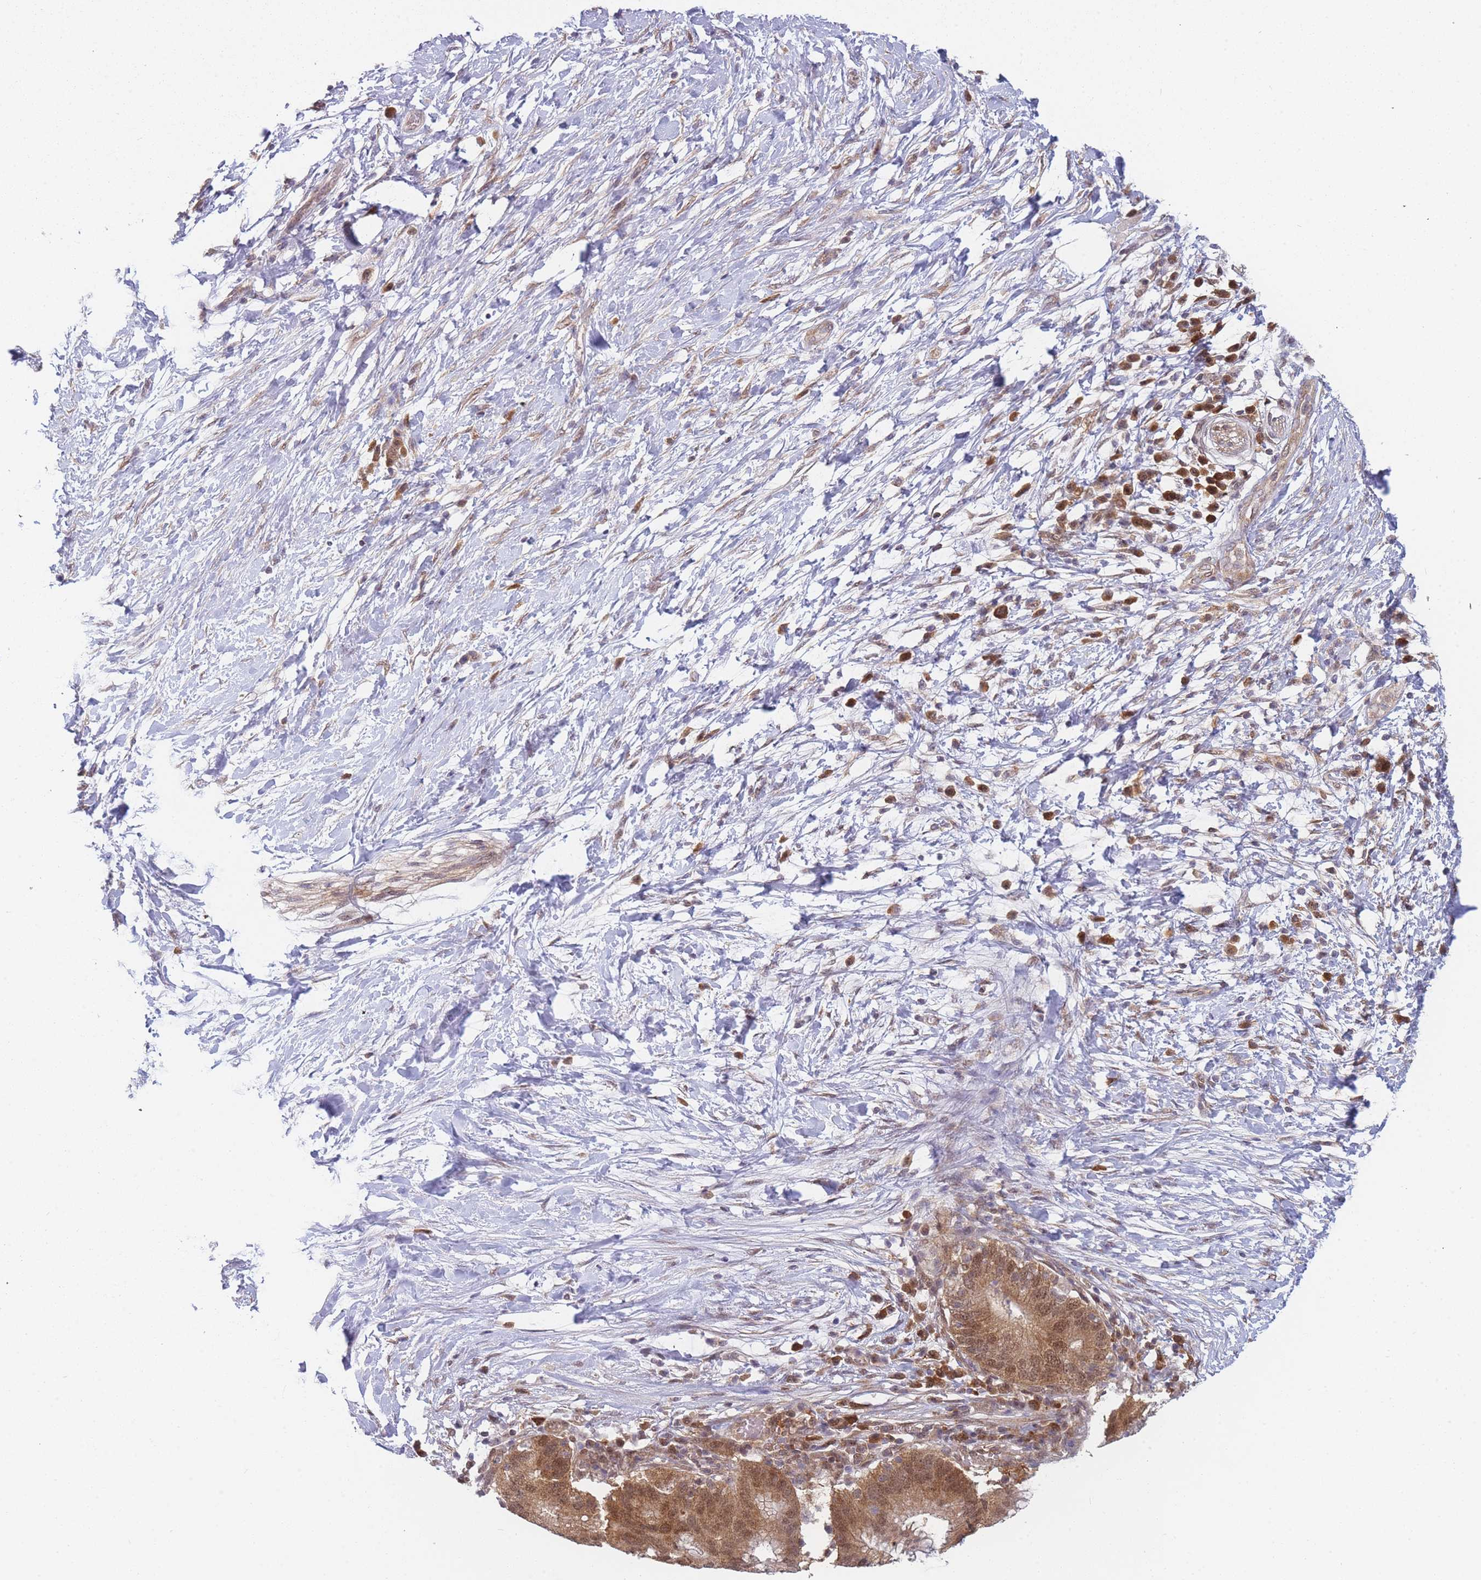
{"staining": {"intensity": "moderate", "quantity": ">75%", "location": "cytoplasmic/membranous,nuclear"}, "tissue": "pancreatic cancer", "cell_type": "Tumor cells", "image_type": "cancer", "snomed": [{"axis": "morphology", "description": "Adenocarcinoma, NOS"}, {"axis": "topography", "description": "Pancreas"}], "caption": "A medium amount of moderate cytoplasmic/membranous and nuclear staining is appreciated in approximately >75% of tumor cells in adenocarcinoma (pancreatic) tissue. (Brightfield microscopy of DAB IHC at high magnification).", "gene": "MRI1", "patient": {"sex": "male", "age": 68}}